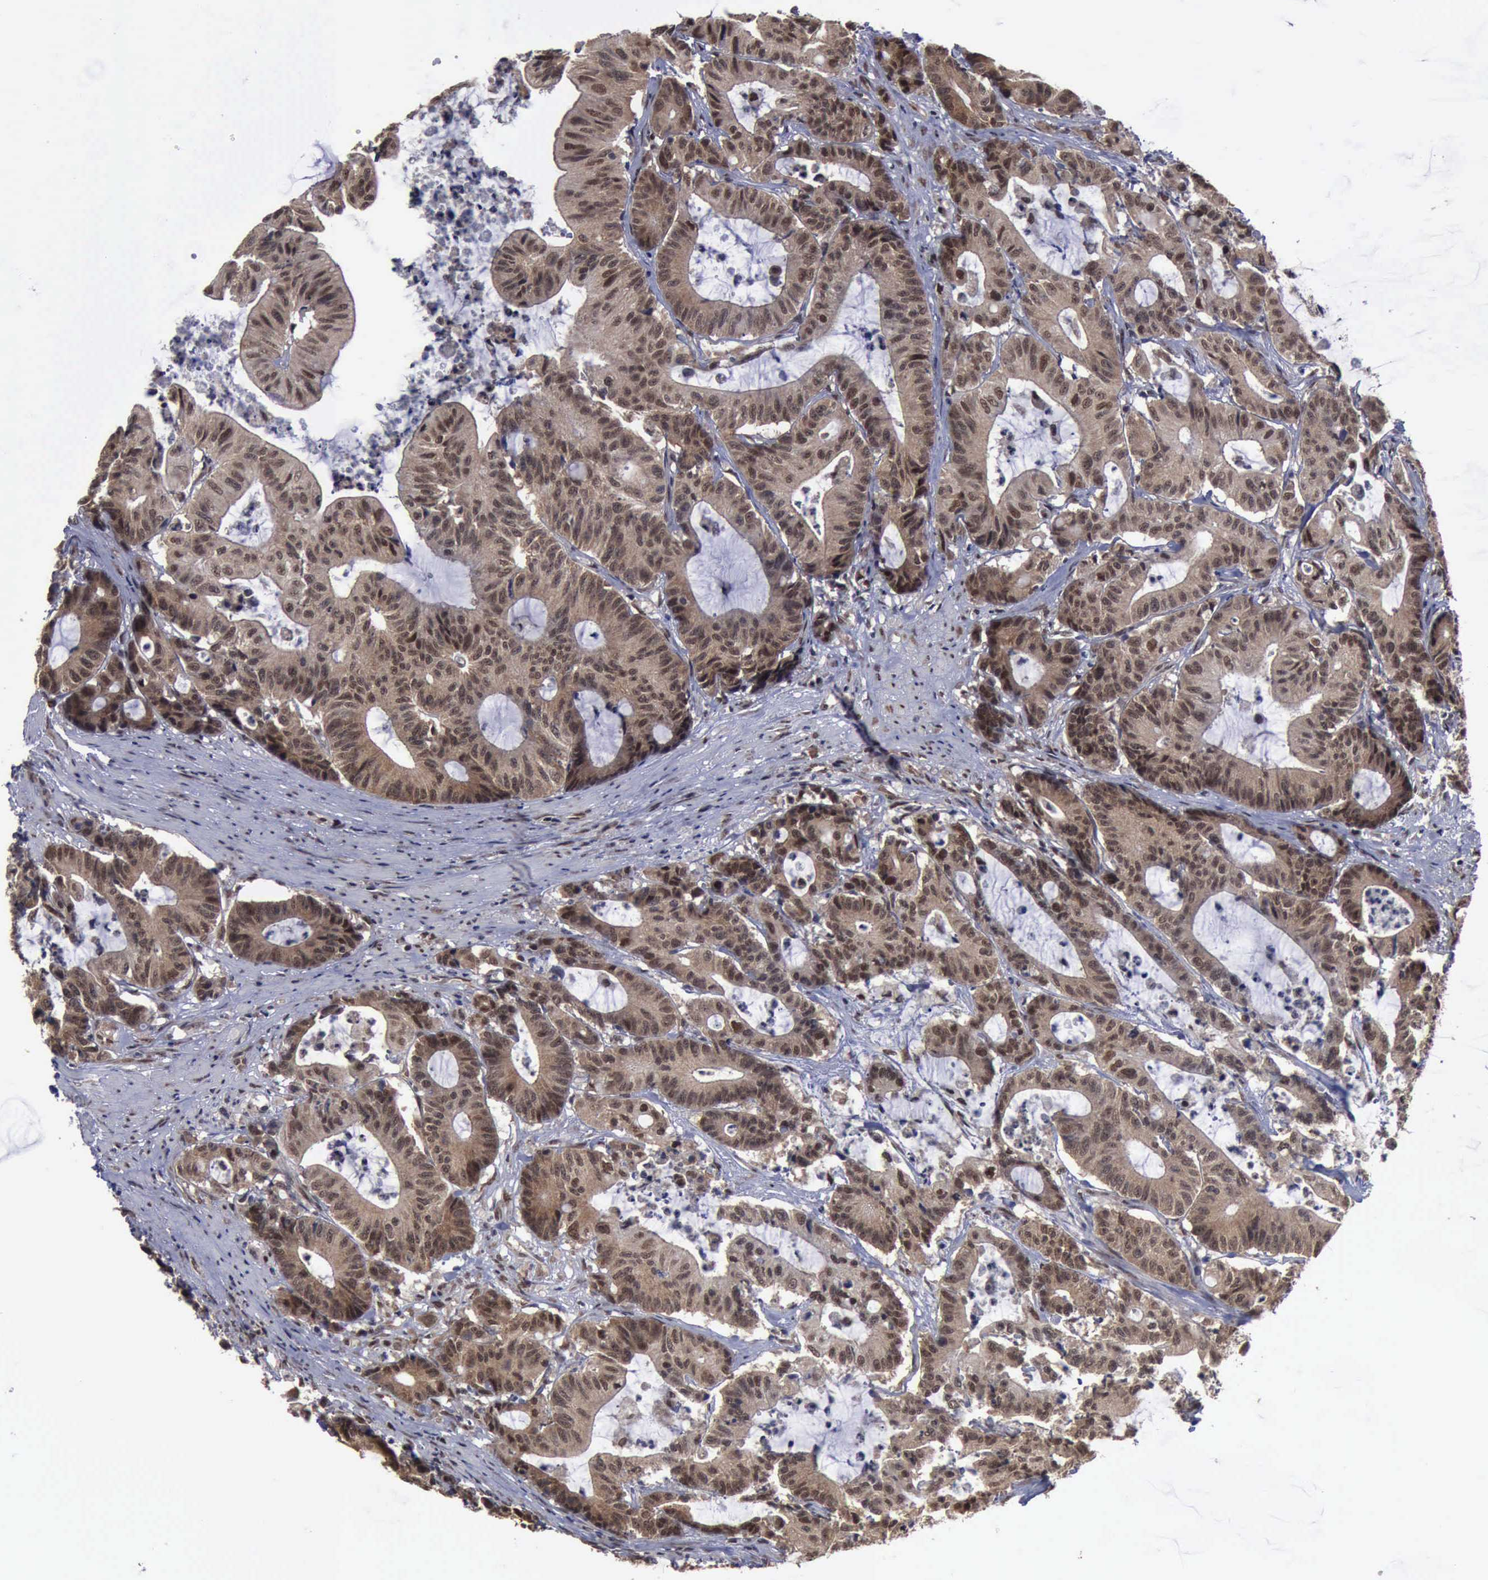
{"staining": {"intensity": "moderate", "quantity": ">75%", "location": "cytoplasmic/membranous,nuclear"}, "tissue": "colorectal cancer", "cell_type": "Tumor cells", "image_type": "cancer", "snomed": [{"axis": "morphology", "description": "Adenocarcinoma, NOS"}, {"axis": "topography", "description": "Colon"}], "caption": "Tumor cells demonstrate moderate cytoplasmic/membranous and nuclear positivity in about >75% of cells in colorectal cancer (adenocarcinoma).", "gene": "RTCB", "patient": {"sex": "female", "age": 84}}